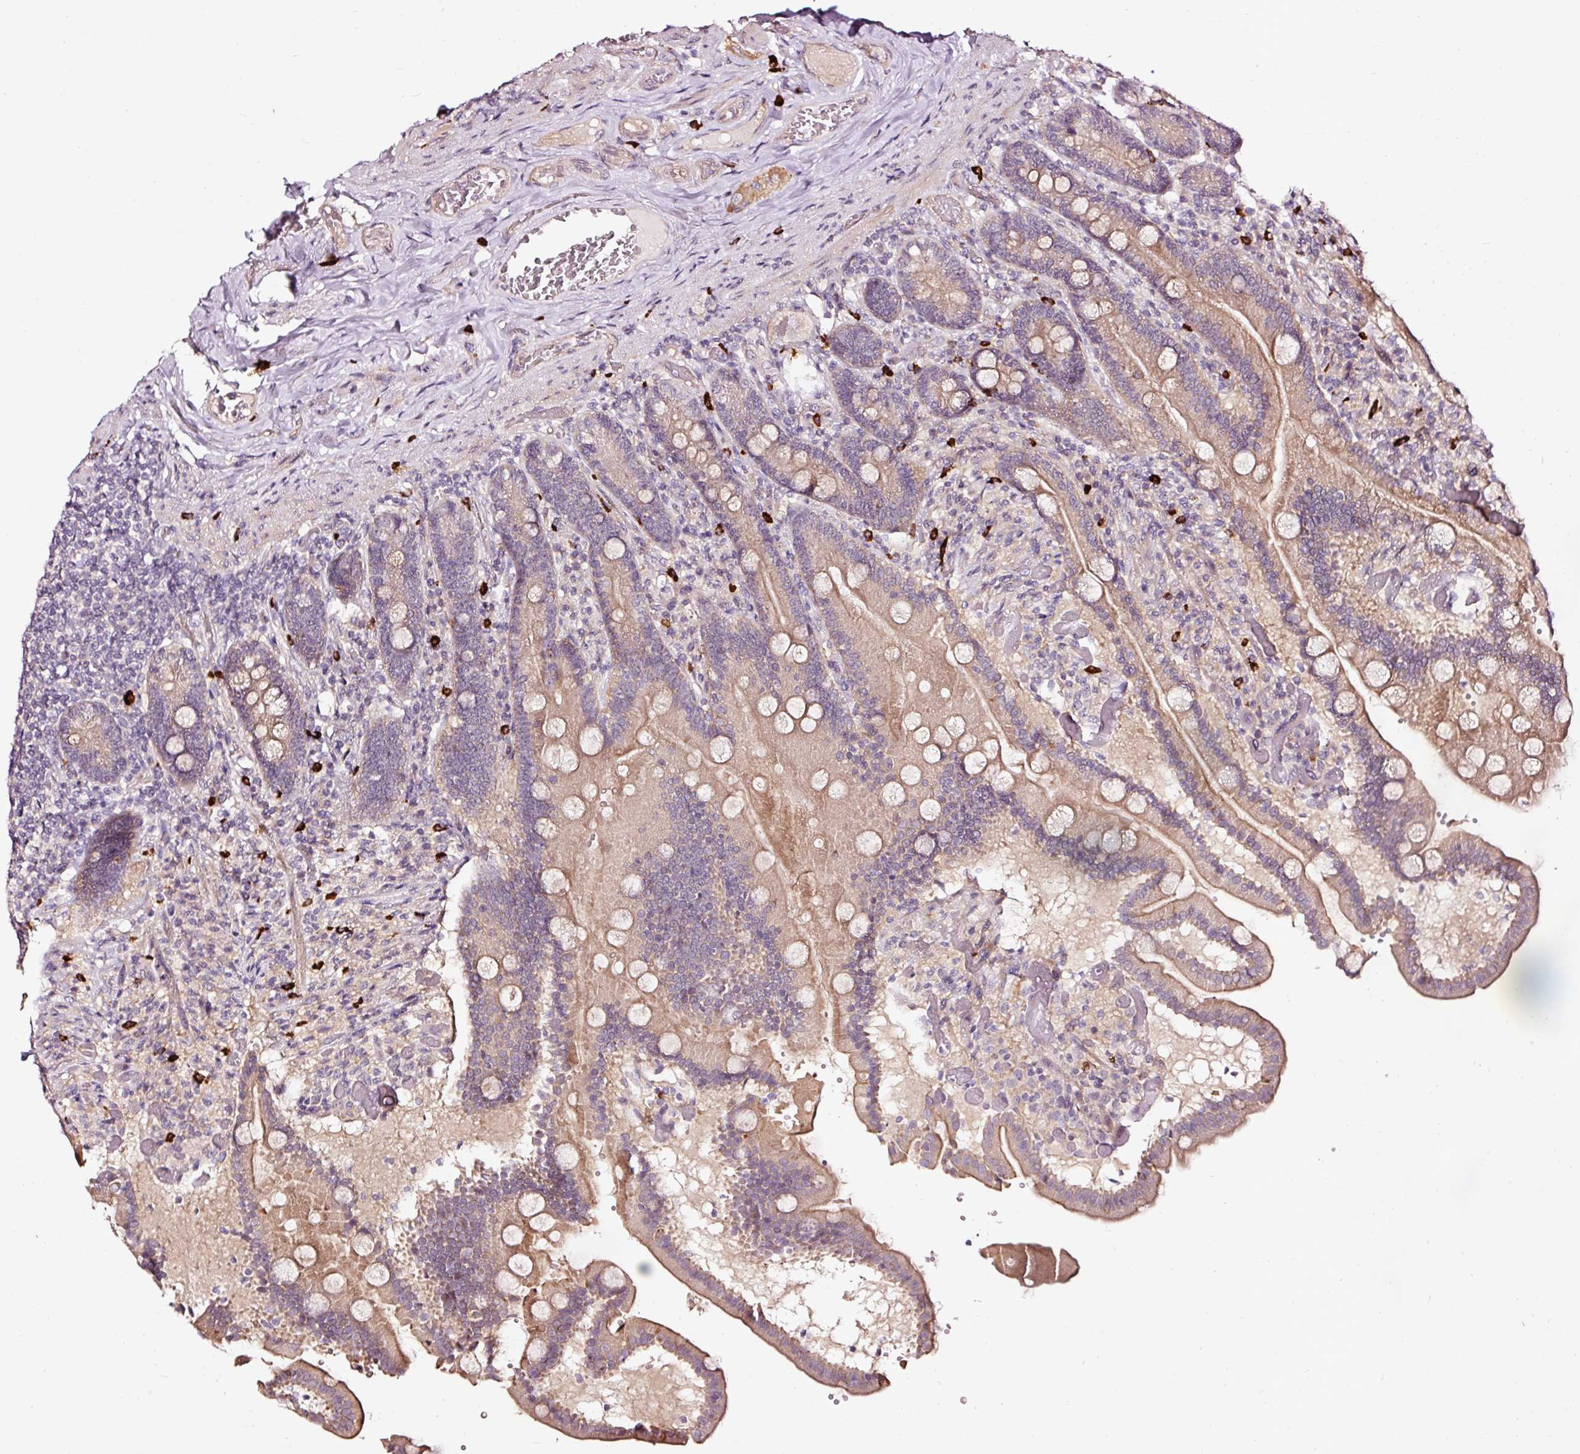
{"staining": {"intensity": "moderate", "quantity": "25%-75%", "location": "cytoplasmic/membranous"}, "tissue": "duodenum", "cell_type": "Glandular cells", "image_type": "normal", "snomed": [{"axis": "morphology", "description": "Normal tissue, NOS"}, {"axis": "topography", "description": "Duodenum"}], "caption": "Immunohistochemical staining of normal human duodenum reveals moderate cytoplasmic/membranous protein staining in about 25%-75% of glandular cells.", "gene": "UTP14A", "patient": {"sex": "female", "age": 62}}